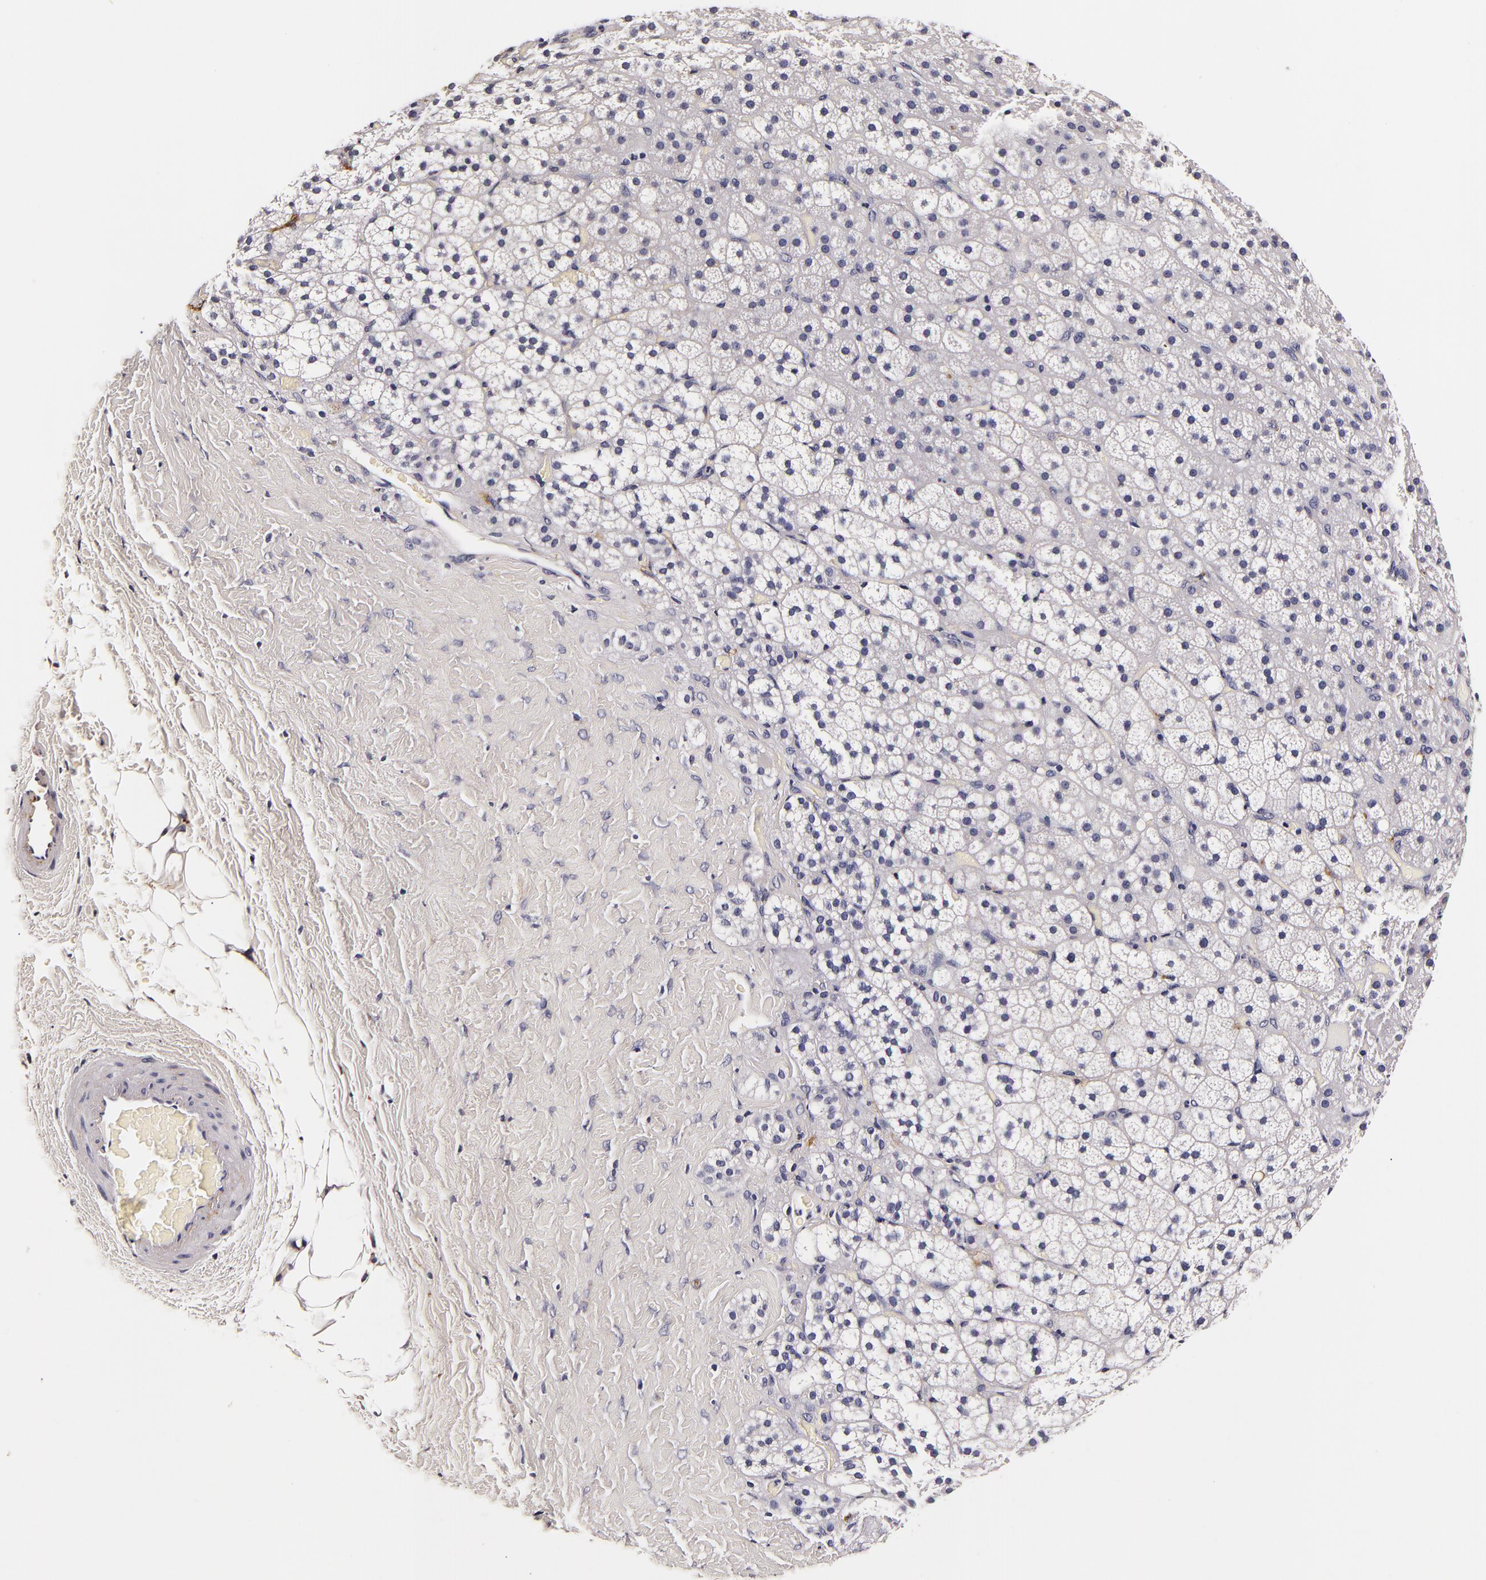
{"staining": {"intensity": "negative", "quantity": "none", "location": "none"}, "tissue": "adrenal gland", "cell_type": "Glandular cells", "image_type": "normal", "snomed": [{"axis": "morphology", "description": "Normal tissue, NOS"}, {"axis": "topography", "description": "Adrenal gland"}], "caption": "This is a image of immunohistochemistry staining of normal adrenal gland, which shows no positivity in glandular cells.", "gene": "LGALS3BP", "patient": {"sex": "male", "age": 53}}